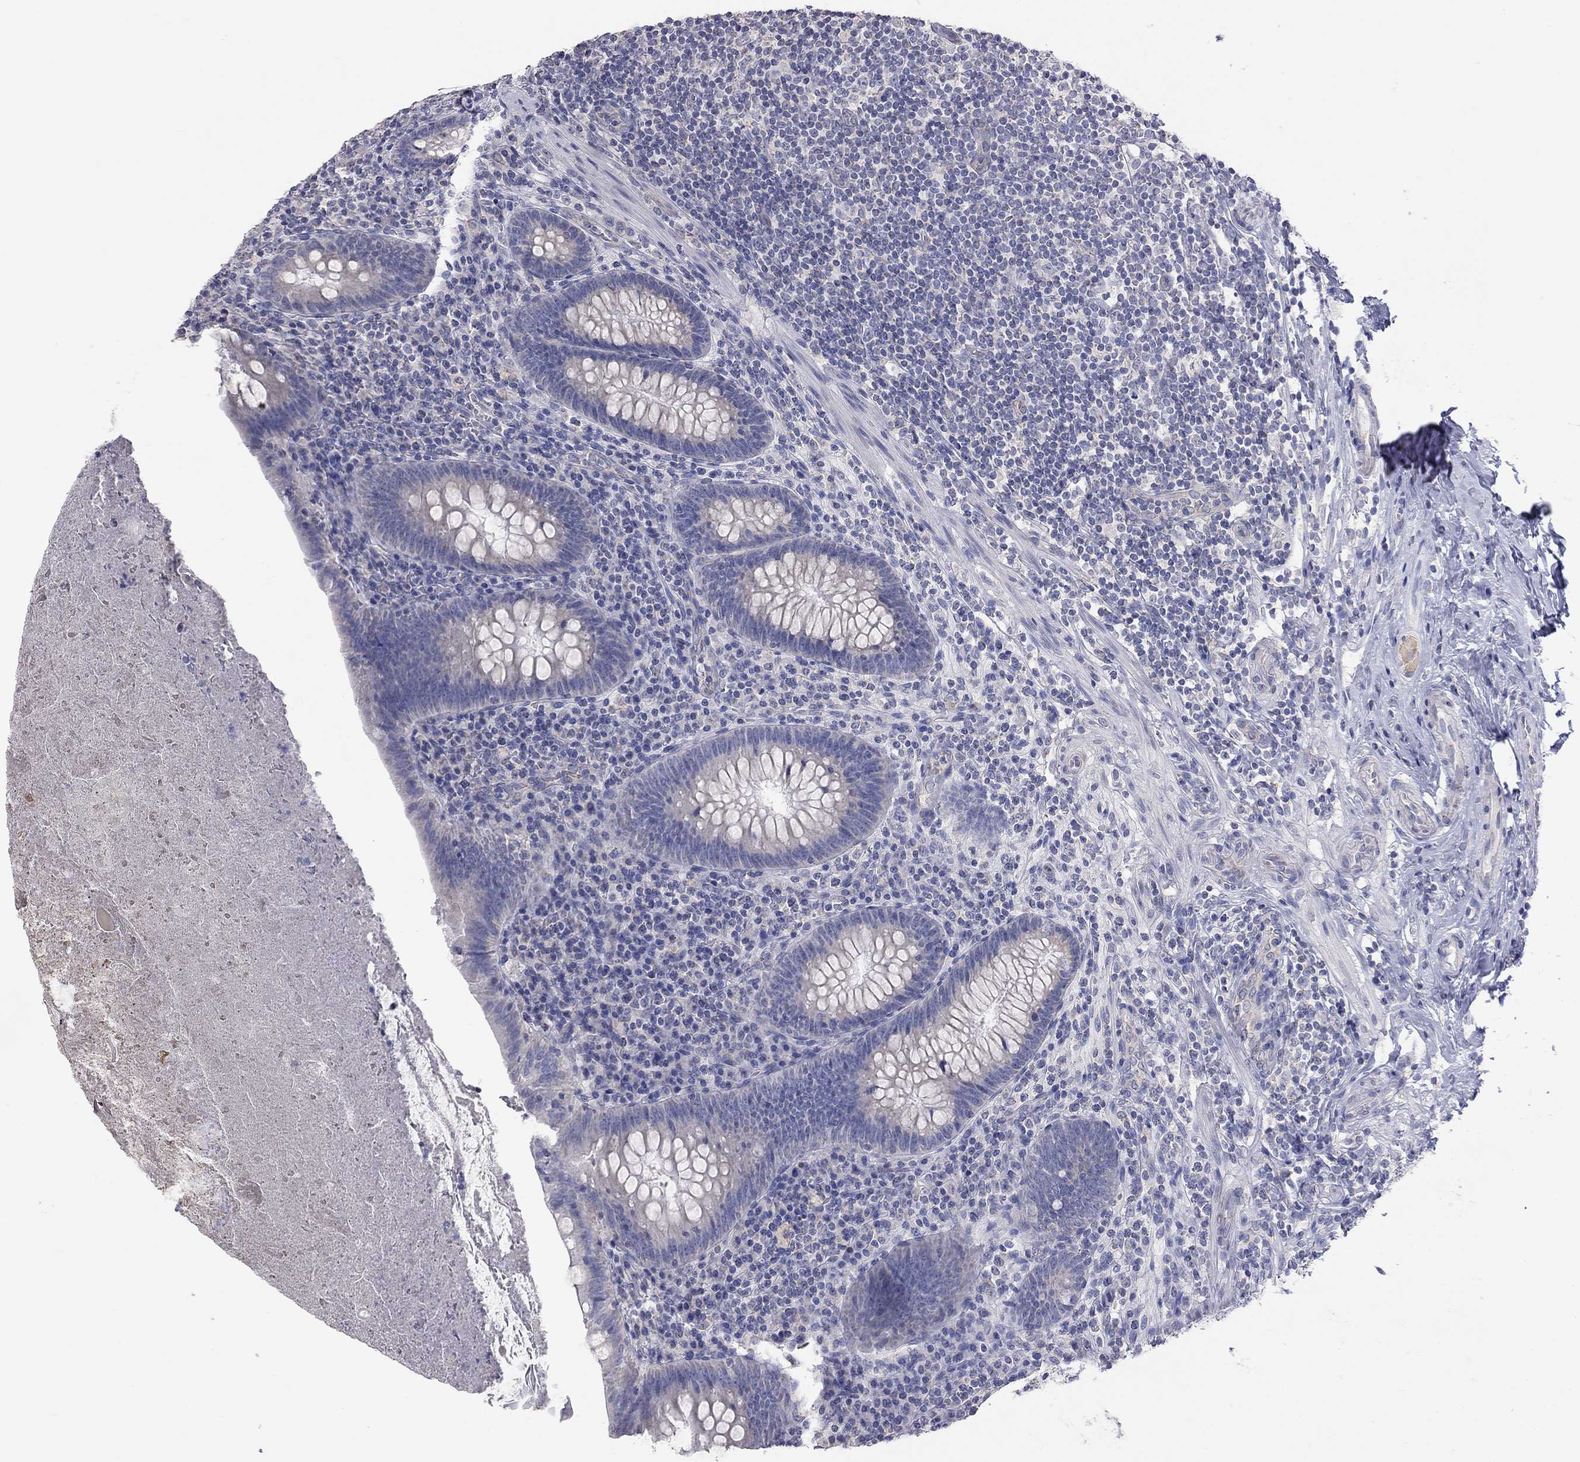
{"staining": {"intensity": "negative", "quantity": "none", "location": "none"}, "tissue": "appendix", "cell_type": "Glandular cells", "image_type": "normal", "snomed": [{"axis": "morphology", "description": "Normal tissue, NOS"}, {"axis": "topography", "description": "Appendix"}], "caption": "There is no significant staining in glandular cells of appendix. (DAB IHC, high magnification).", "gene": "OPRK1", "patient": {"sex": "male", "age": 47}}